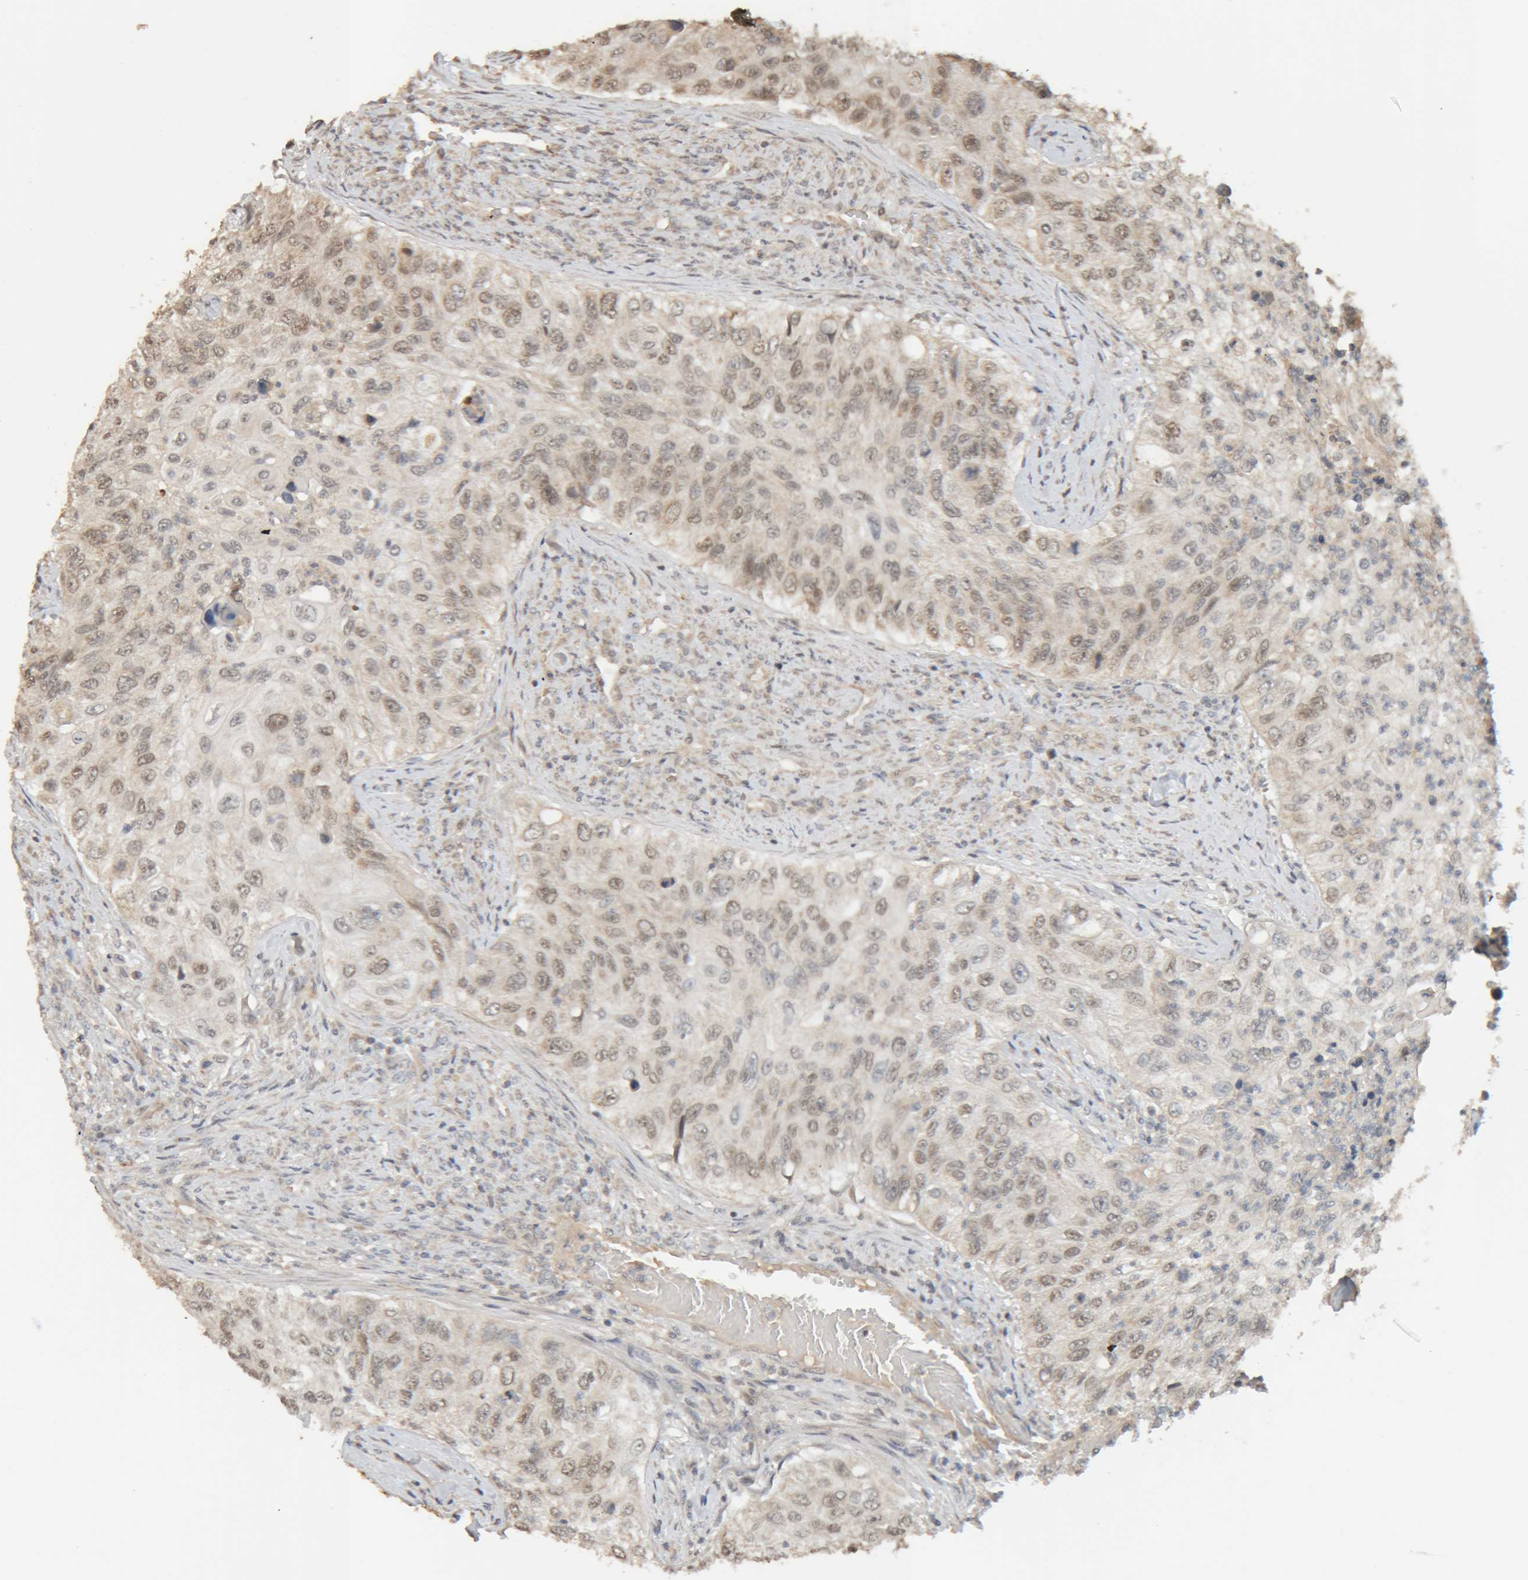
{"staining": {"intensity": "weak", "quantity": ">75%", "location": "nuclear"}, "tissue": "urothelial cancer", "cell_type": "Tumor cells", "image_type": "cancer", "snomed": [{"axis": "morphology", "description": "Urothelial carcinoma, High grade"}, {"axis": "topography", "description": "Urinary bladder"}], "caption": "Protein expression by IHC shows weak nuclear positivity in about >75% of tumor cells in urothelial carcinoma (high-grade). The protein of interest is shown in brown color, while the nuclei are stained blue.", "gene": "GINS4", "patient": {"sex": "female", "age": 60}}